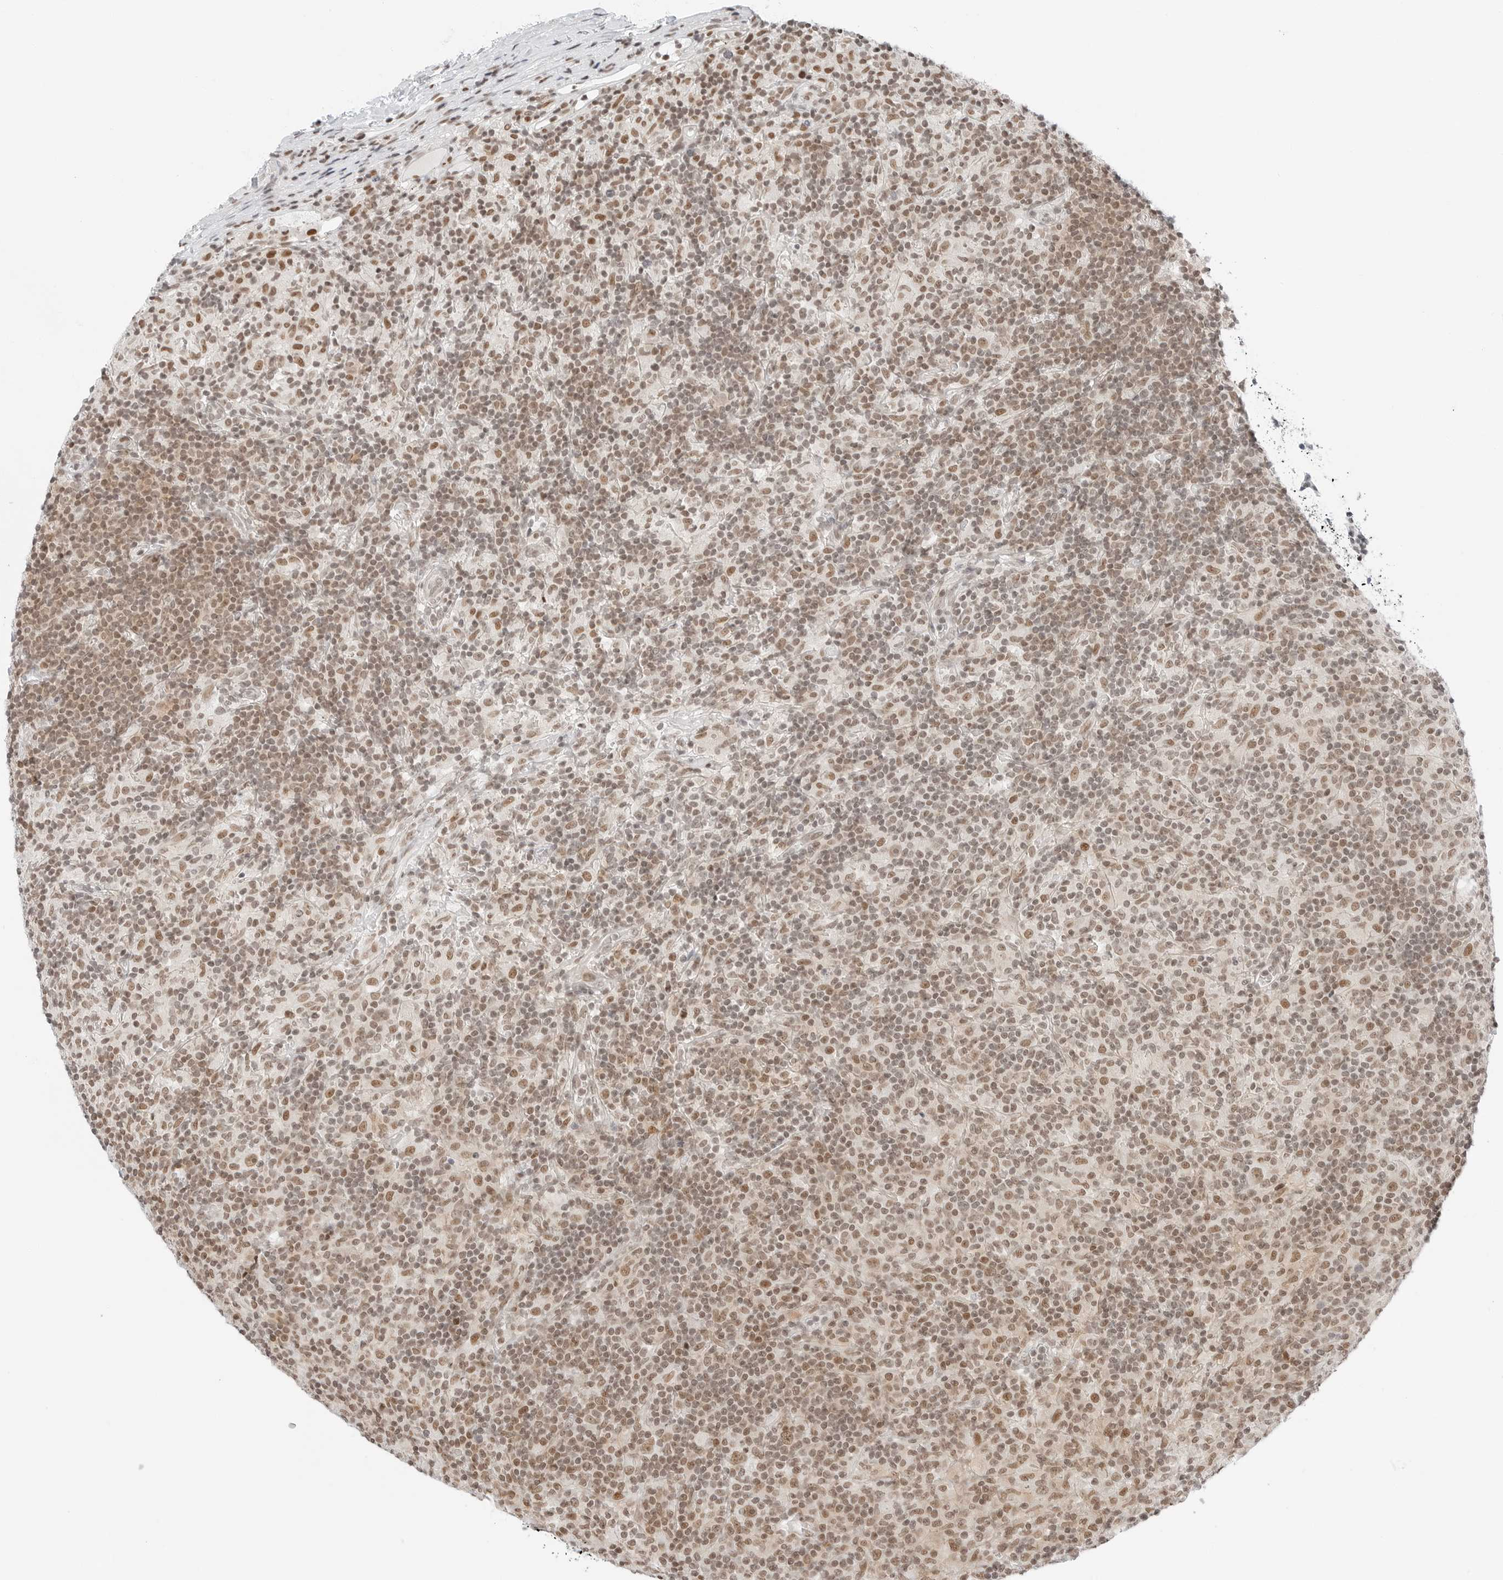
{"staining": {"intensity": "moderate", "quantity": ">75%", "location": "nuclear"}, "tissue": "lymphoma", "cell_type": "Tumor cells", "image_type": "cancer", "snomed": [{"axis": "morphology", "description": "Hodgkin's disease, NOS"}, {"axis": "topography", "description": "Lymph node"}], "caption": "Lymphoma was stained to show a protein in brown. There is medium levels of moderate nuclear expression in about >75% of tumor cells.", "gene": "CRTC2", "patient": {"sex": "male", "age": 70}}